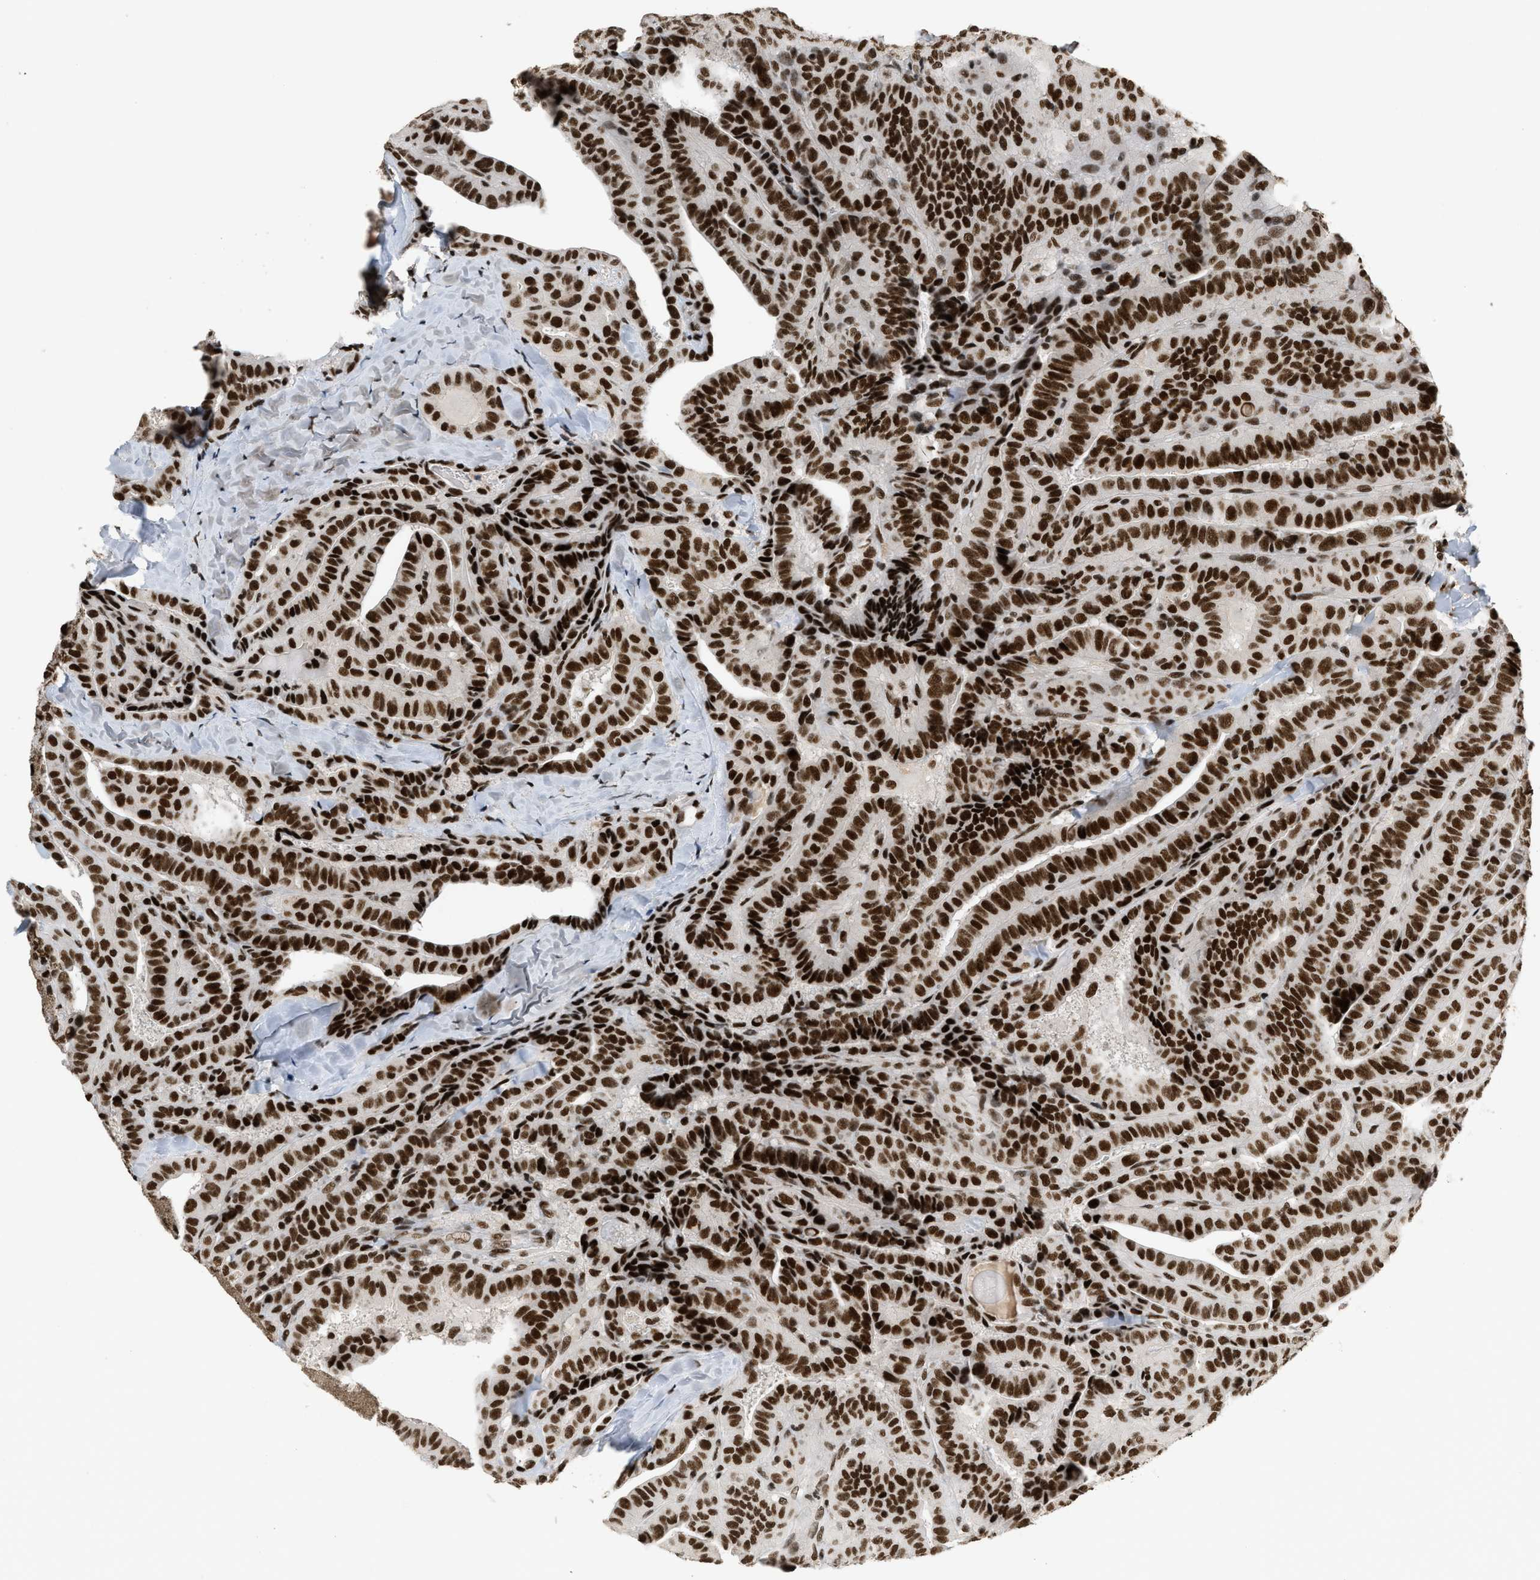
{"staining": {"intensity": "strong", "quantity": ">75%", "location": "nuclear"}, "tissue": "thyroid cancer", "cell_type": "Tumor cells", "image_type": "cancer", "snomed": [{"axis": "morphology", "description": "Papillary adenocarcinoma, NOS"}, {"axis": "topography", "description": "Thyroid gland"}], "caption": "Strong nuclear protein staining is present in approximately >75% of tumor cells in thyroid cancer (papillary adenocarcinoma). The staining was performed using DAB to visualize the protein expression in brown, while the nuclei were stained in blue with hematoxylin (Magnification: 20x).", "gene": "SMARCB1", "patient": {"sex": "male", "age": 77}}